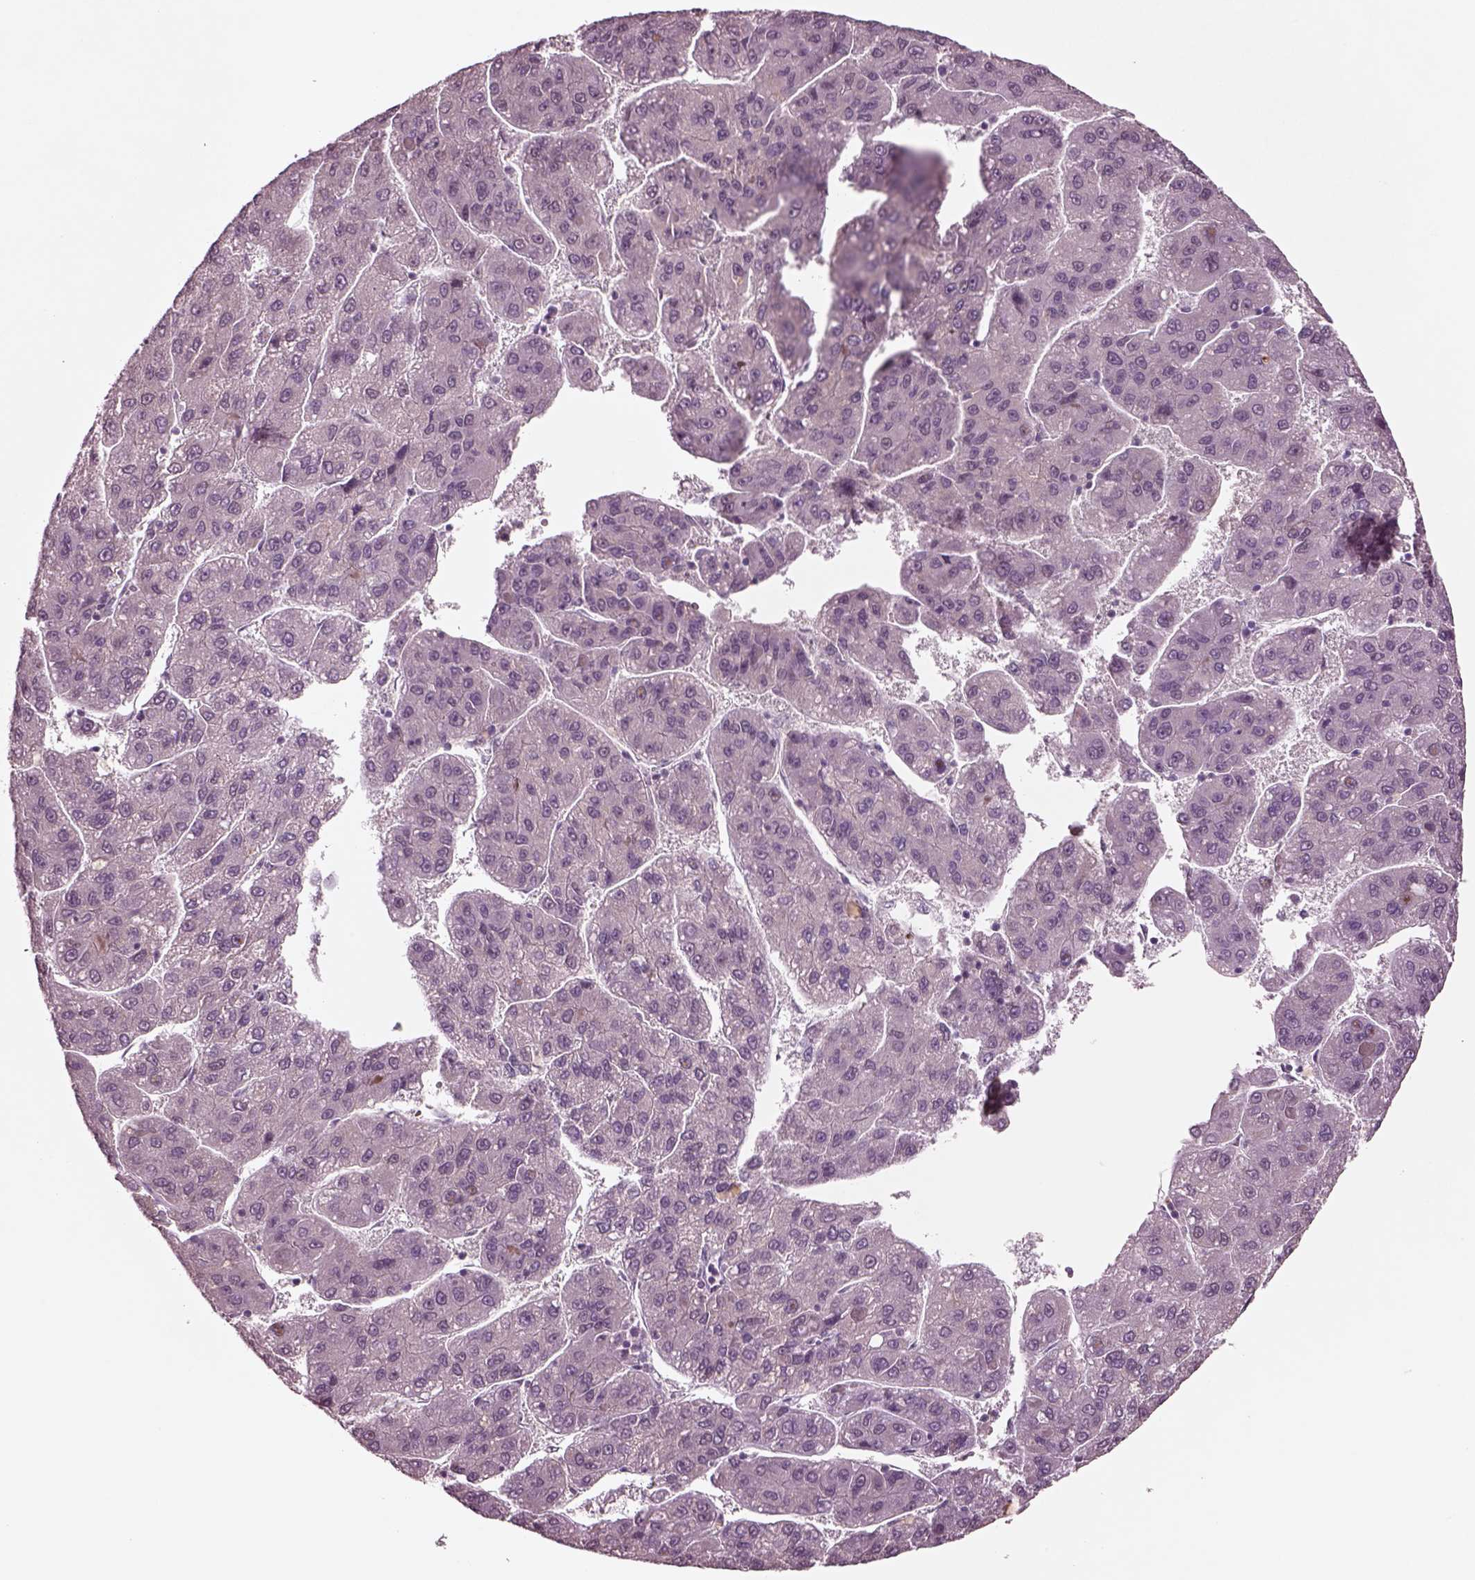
{"staining": {"intensity": "negative", "quantity": "none", "location": "none"}, "tissue": "liver cancer", "cell_type": "Tumor cells", "image_type": "cancer", "snomed": [{"axis": "morphology", "description": "Carcinoma, Hepatocellular, NOS"}, {"axis": "topography", "description": "Liver"}], "caption": "Immunohistochemistry (IHC) of human liver cancer demonstrates no staining in tumor cells.", "gene": "SEPHS1", "patient": {"sex": "female", "age": 82}}